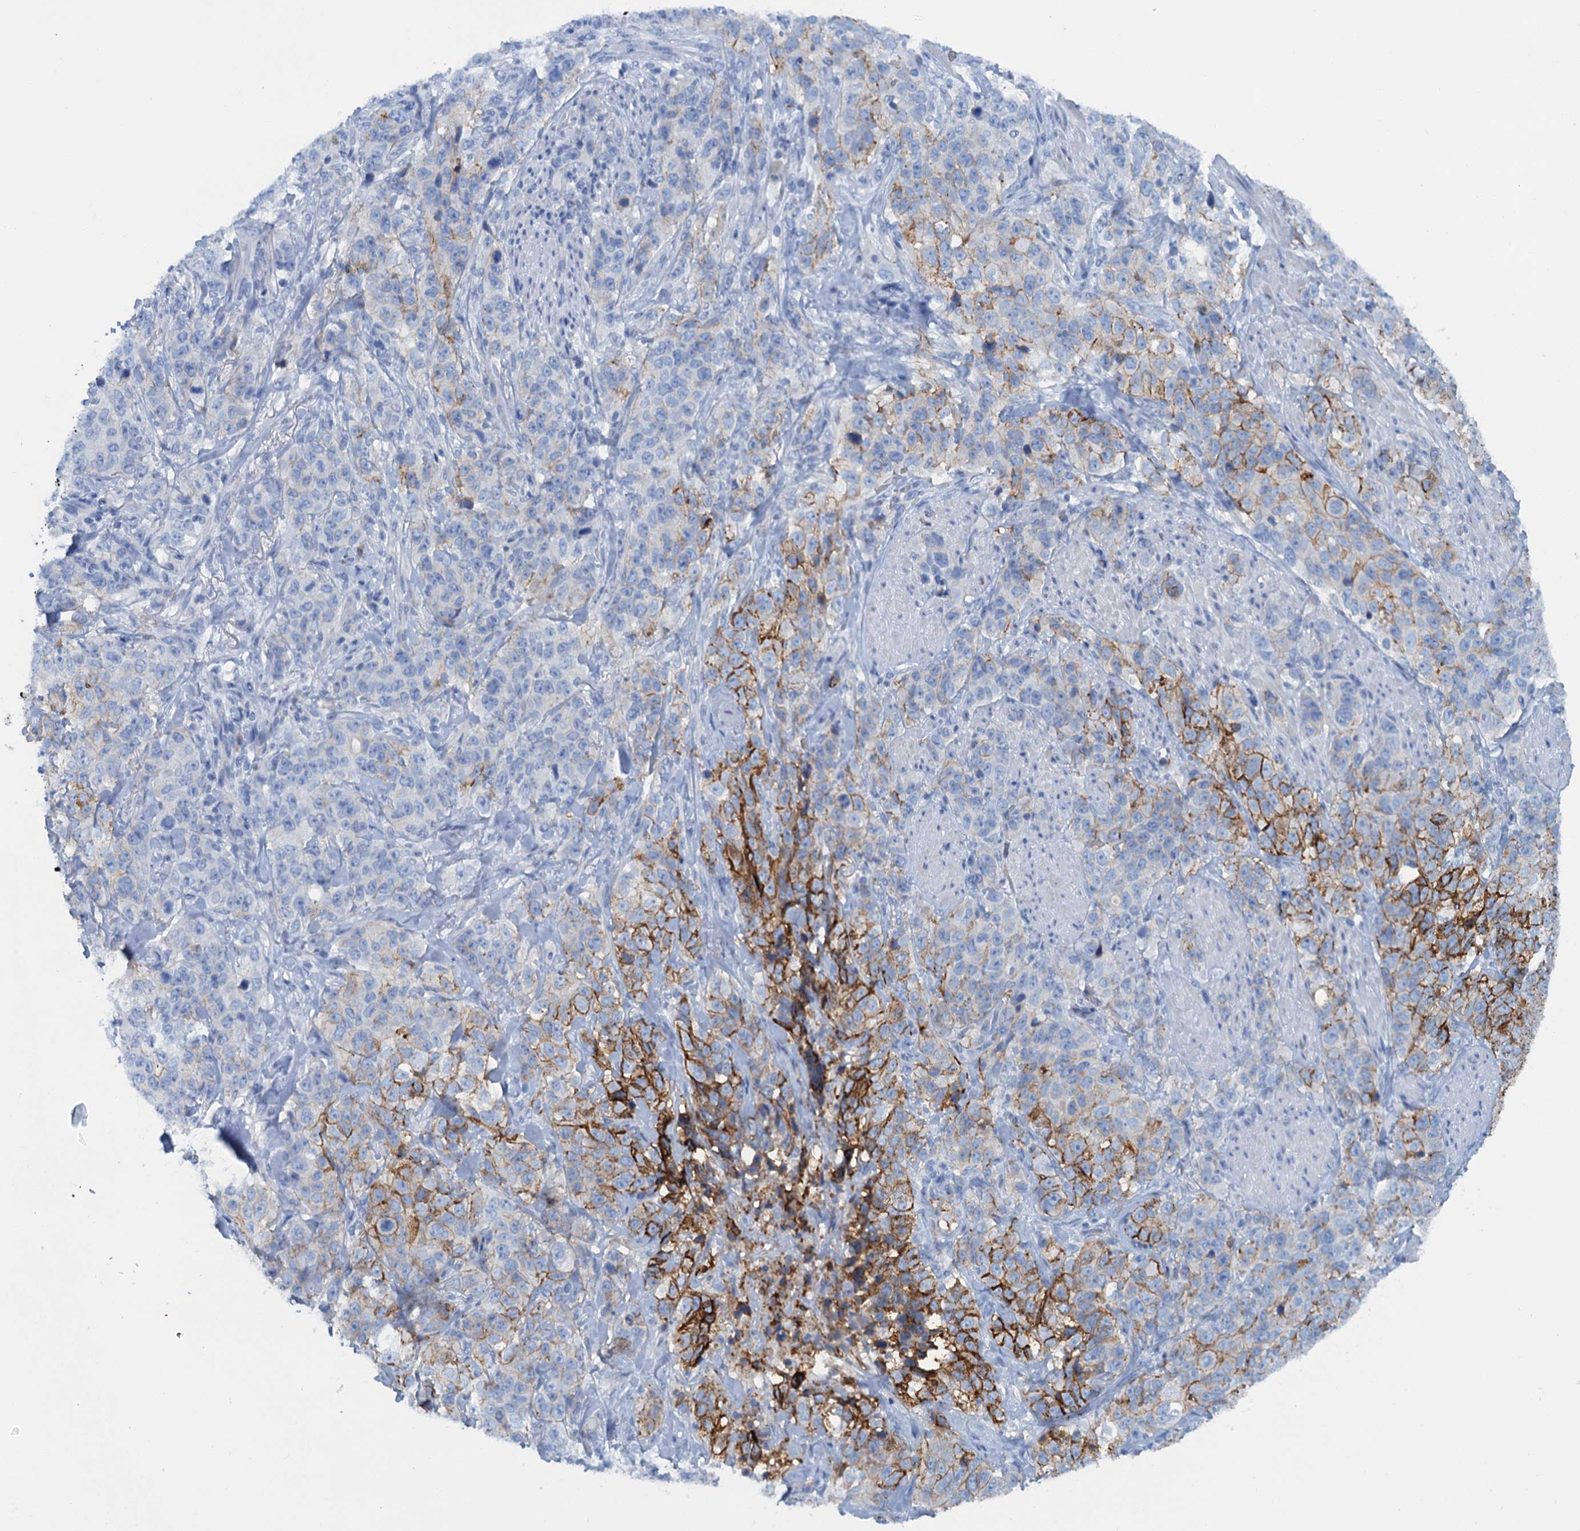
{"staining": {"intensity": "moderate", "quantity": "<25%", "location": "cytoplasmic/membranous"}, "tissue": "stomach cancer", "cell_type": "Tumor cells", "image_type": "cancer", "snomed": [{"axis": "morphology", "description": "Adenocarcinoma, NOS"}, {"axis": "topography", "description": "Stomach"}], "caption": "IHC photomicrograph of neoplastic tissue: human stomach cancer (adenocarcinoma) stained using immunohistochemistry (IHC) shows low levels of moderate protein expression localized specifically in the cytoplasmic/membranous of tumor cells, appearing as a cytoplasmic/membranous brown color.", "gene": "MYADML2", "patient": {"sex": "male", "age": 48}}